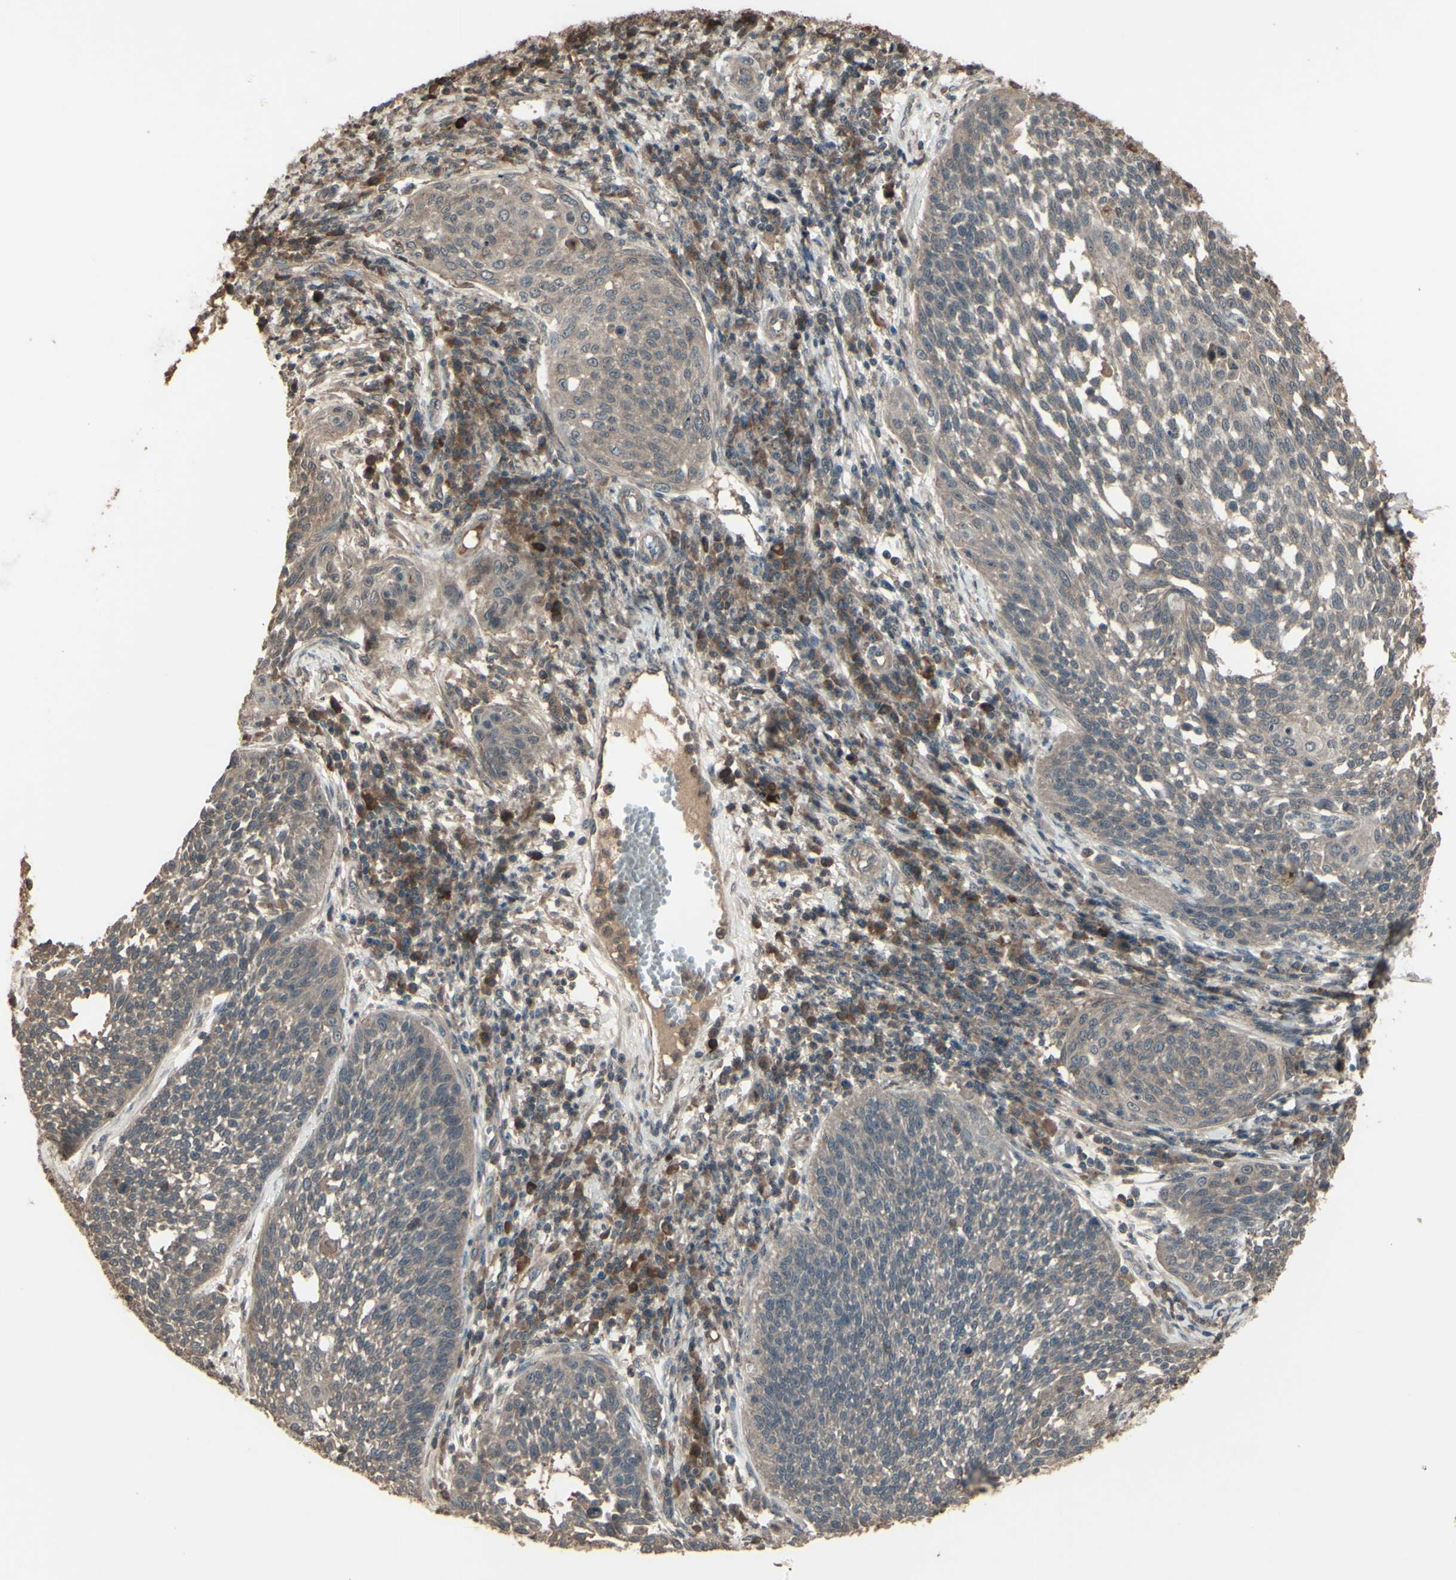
{"staining": {"intensity": "weak", "quantity": ">75%", "location": "cytoplasmic/membranous"}, "tissue": "cervical cancer", "cell_type": "Tumor cells", "image_type": "cancer", "snomed": [{"axis": "morphology", "description": "Squamous cell carcinoma, NOS"}, {"axis": "topography", "description": "Cervix"}], "caption": "This is an image of IHC staining of cervical cancer, which shows weak positivity in the cytoplasmic/membranous of tumor cells.", "gene": "GNAS", "patient": {"sex": "female", "age": 34}}